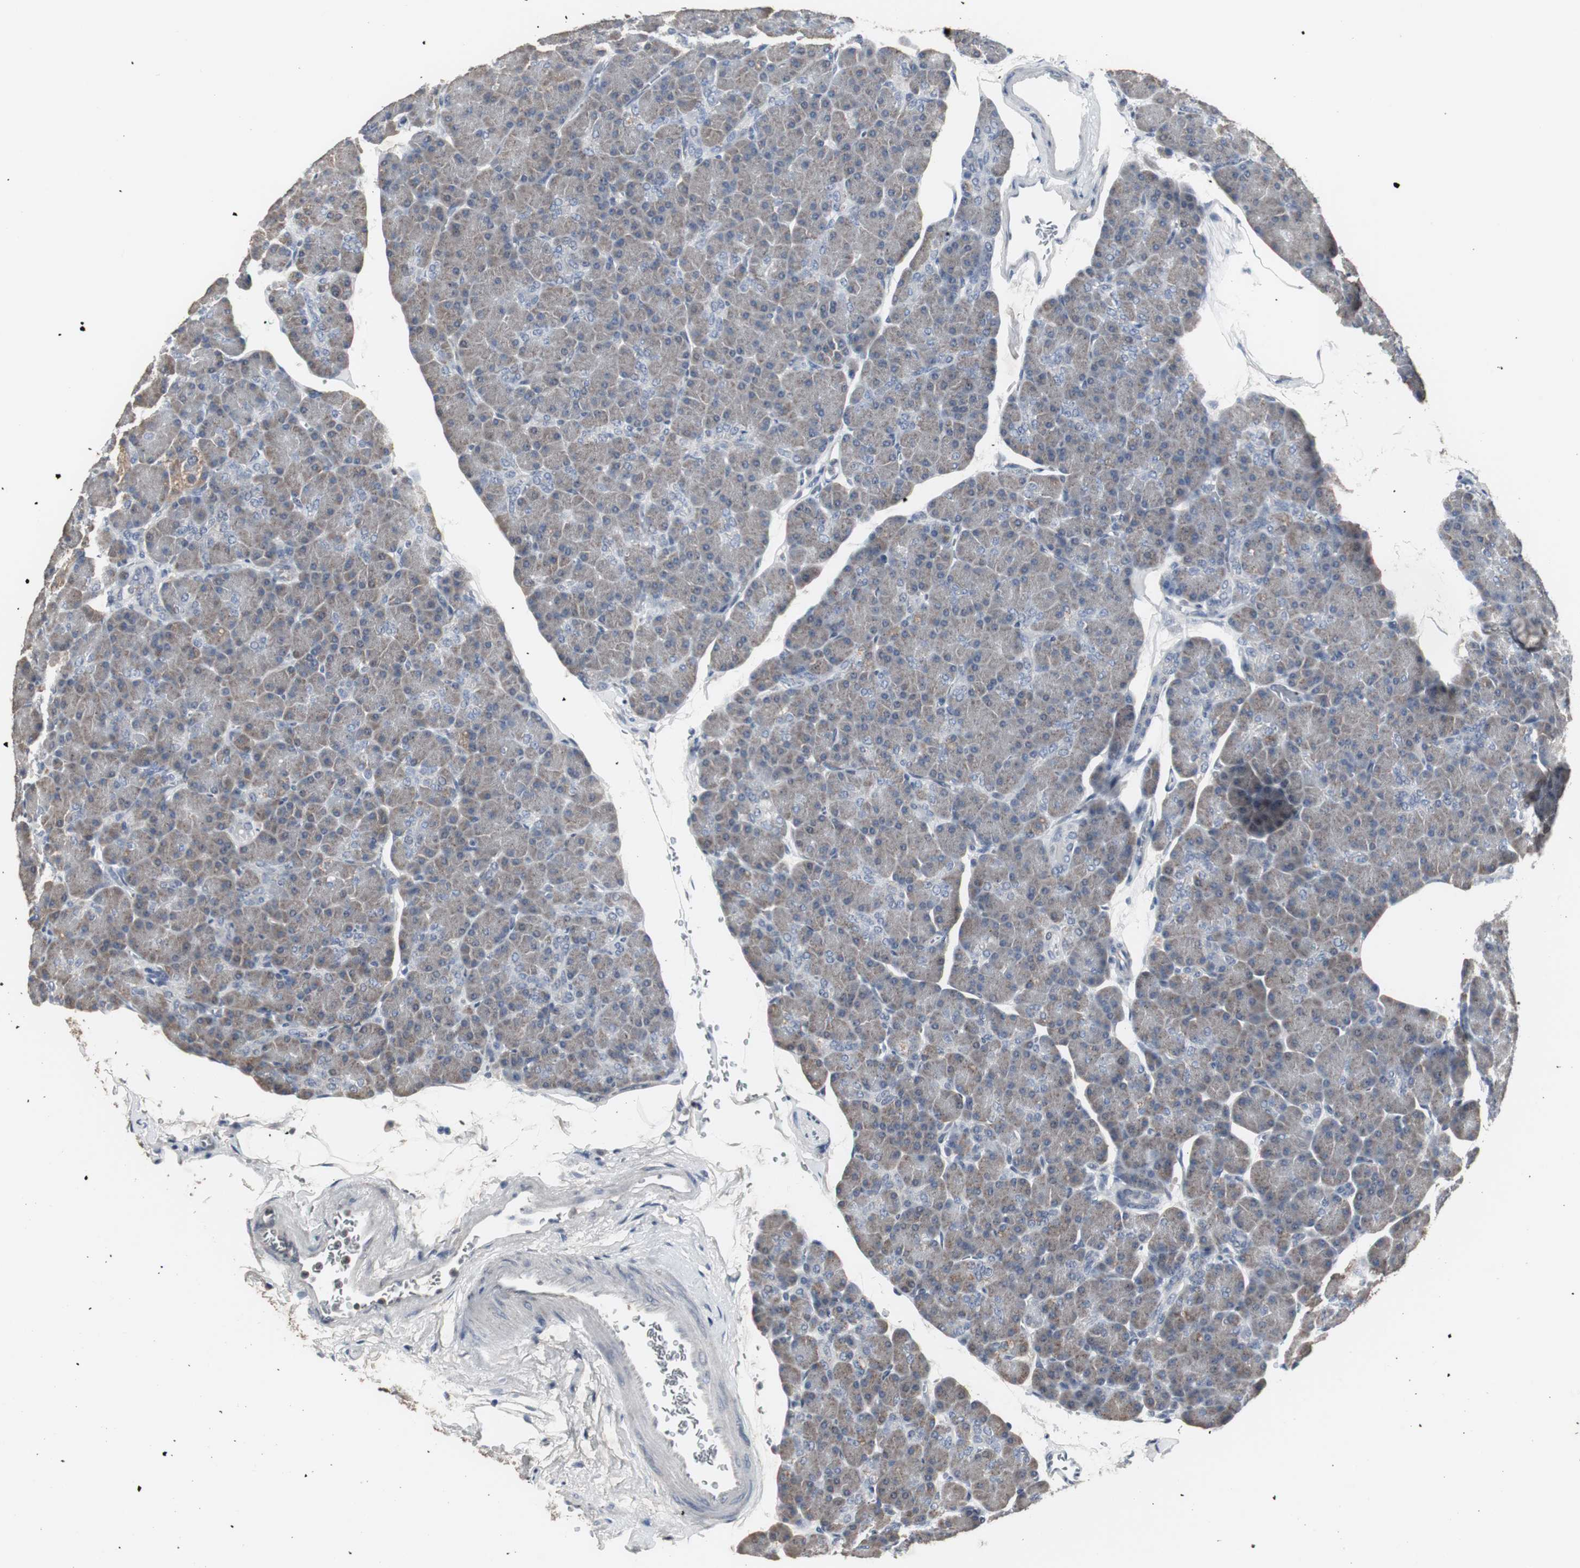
{"staining": {"intensity": "weak", "quantity": ">75%", "location": "cytoplasmic/membranous"}, "tissue": "pancreas", "cell_type": "Exocrine glandular cells", "image_type": "normal", "snomed": [{"axis": "morphology", "description": "Normal tissue, NOS"}, {"axis": "topography", "description": "Pancreas"}], "caption": "Benign pancreas was stained to show a protein in brown. There is low levels of weak cytoplasmic/membranous staining in approximately >75% of exocrine glandular cells. (DAB IHC, brown staining for protein, blue staining for nuclei).", "gene": "ACAA1", "patient": {"sex": "female", "age": 43}}